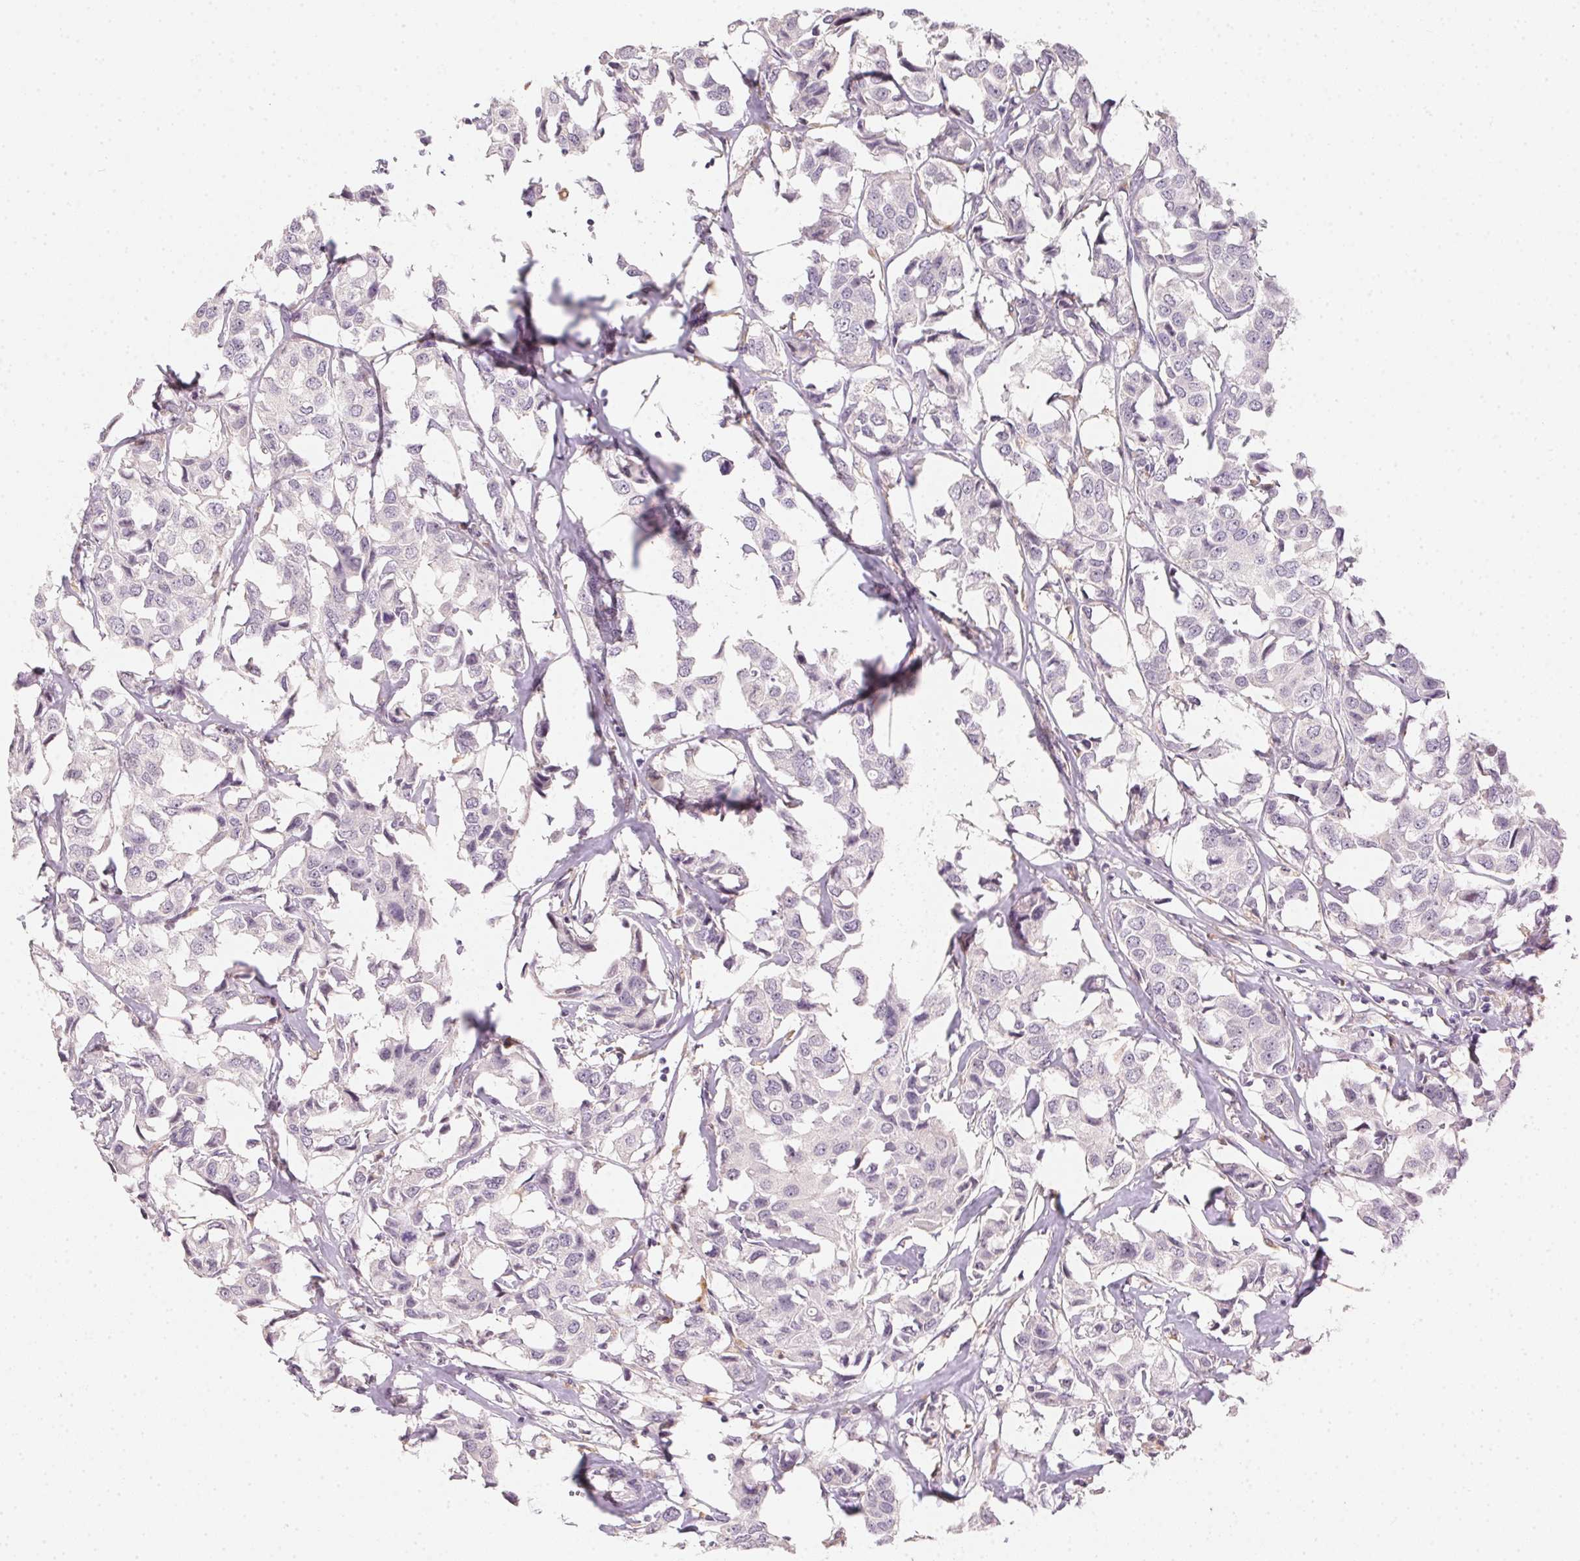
{"staining": {"intensity": "negative", "quantity": "none", "location": "none"}, "tissue": "breast cancer", "cell_type": "Tumor cells", "image_type": "cancer", "snomed": [{"axis": "morphology", "description": "Duct carcinoma"}, {"axis": "topography", "description": "Breast"}], "caption": "There is no significant staining in tumor cells of breast cancer (invasive ductal carcinoma). The staining is performed using DAB brown chromogen with nuclei counter-stained in using hematoxylin.", "gene": "SLC6A18", "patient": {"sex": "female", "age": 80}}